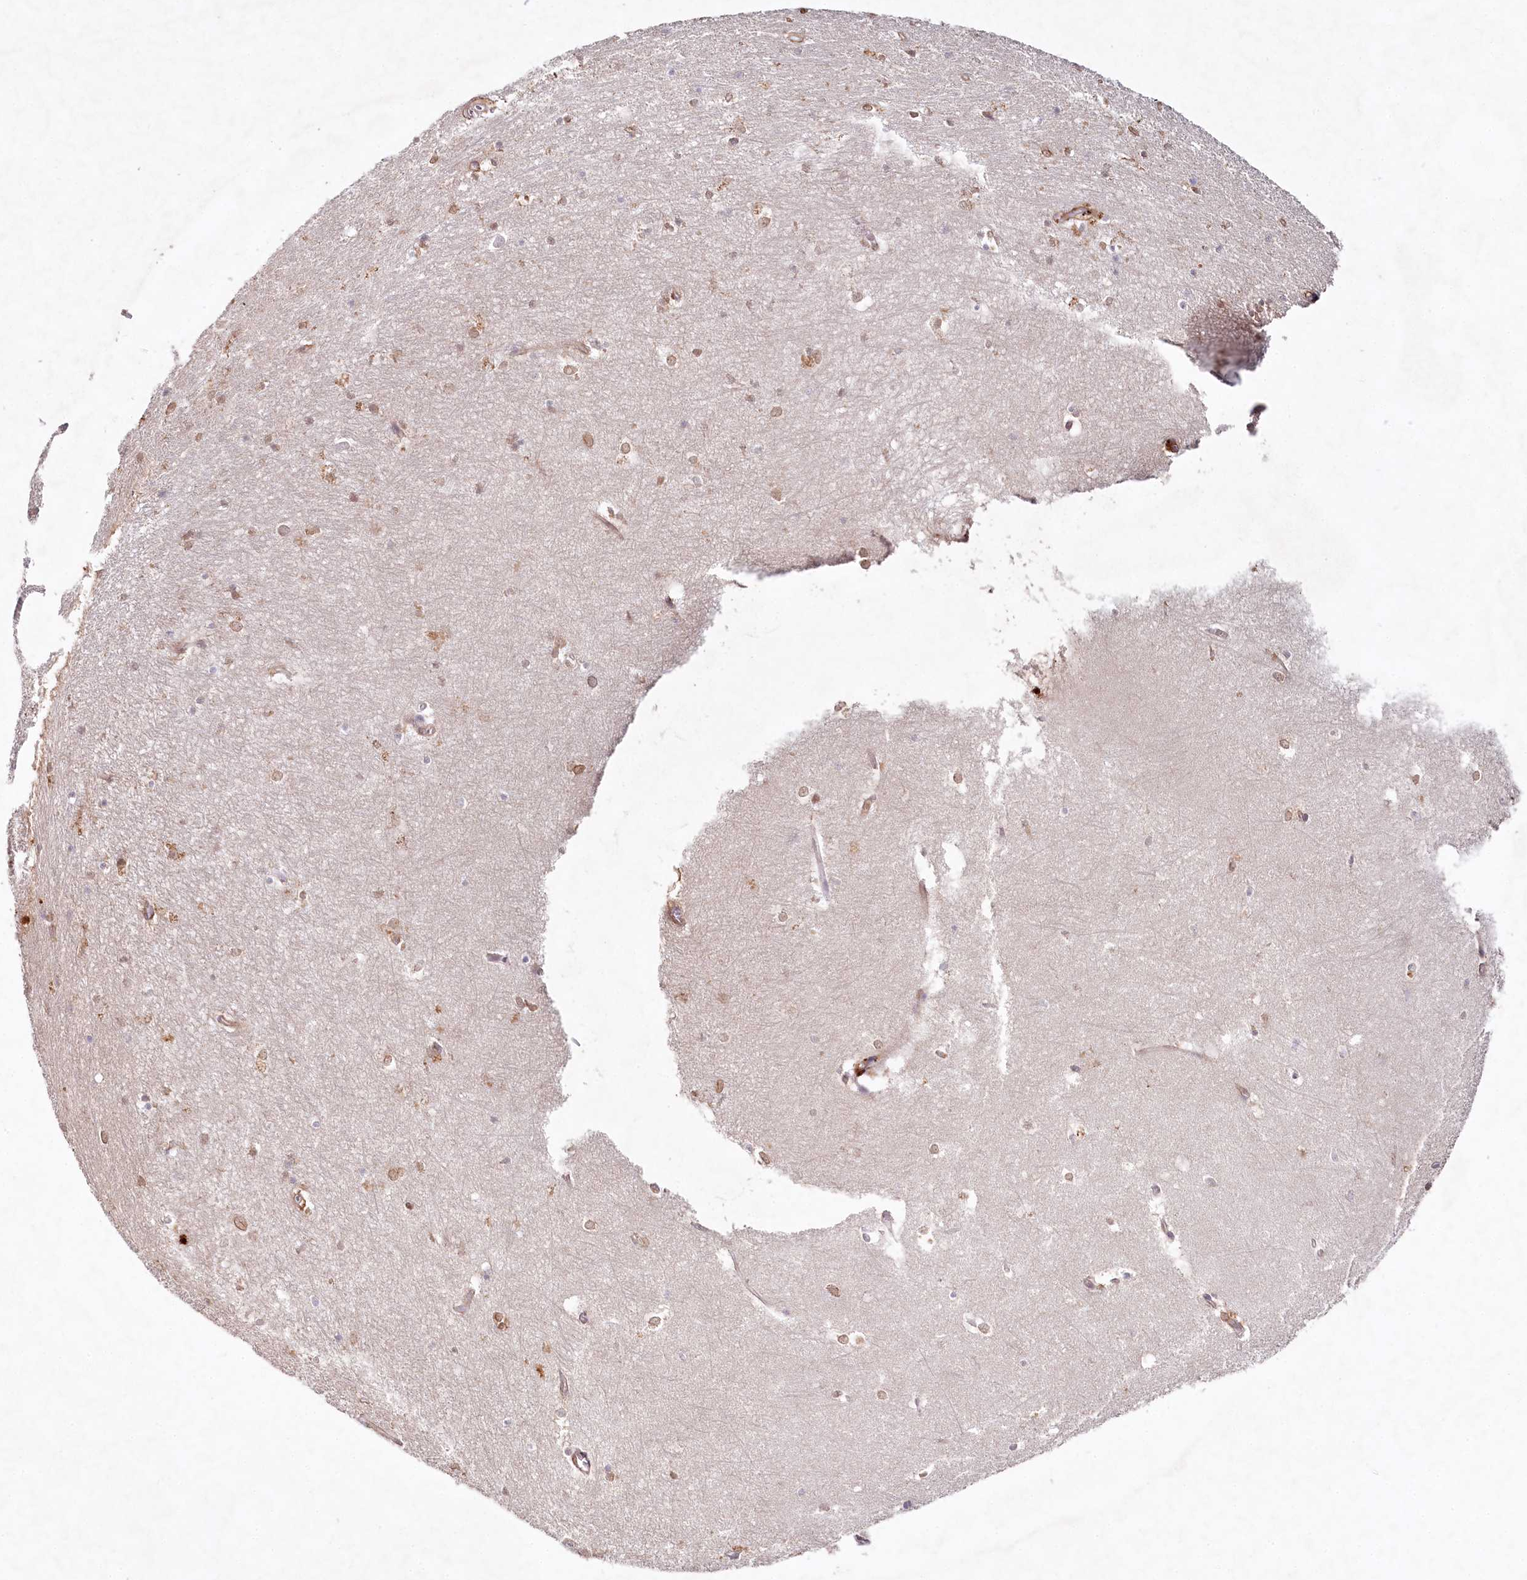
{"staining": {"intensity": "moderate", "quantity": "<25%", "location": "nuclear"}, "tissue": "hippocampus", "cell_type": "Glial cells", "image_type": "normal", "snomed": [{"axis": "morphology", "description": "Normal tissue, NOS"}, {"axis": "topography", "description": "Hippocampus"}], "caption": "Protein expression analysis of benign human hippocampus reveals moderate nuclear positivity in about <25% of glial cells. The staining was performed using DAB to visualize the protein expression in brown, while the nuclei were stained in blue with hematoxylin (Magnification: 20x).", "gene": "ALDH3B1", "patient": {"sex": "female", "age": 64}}